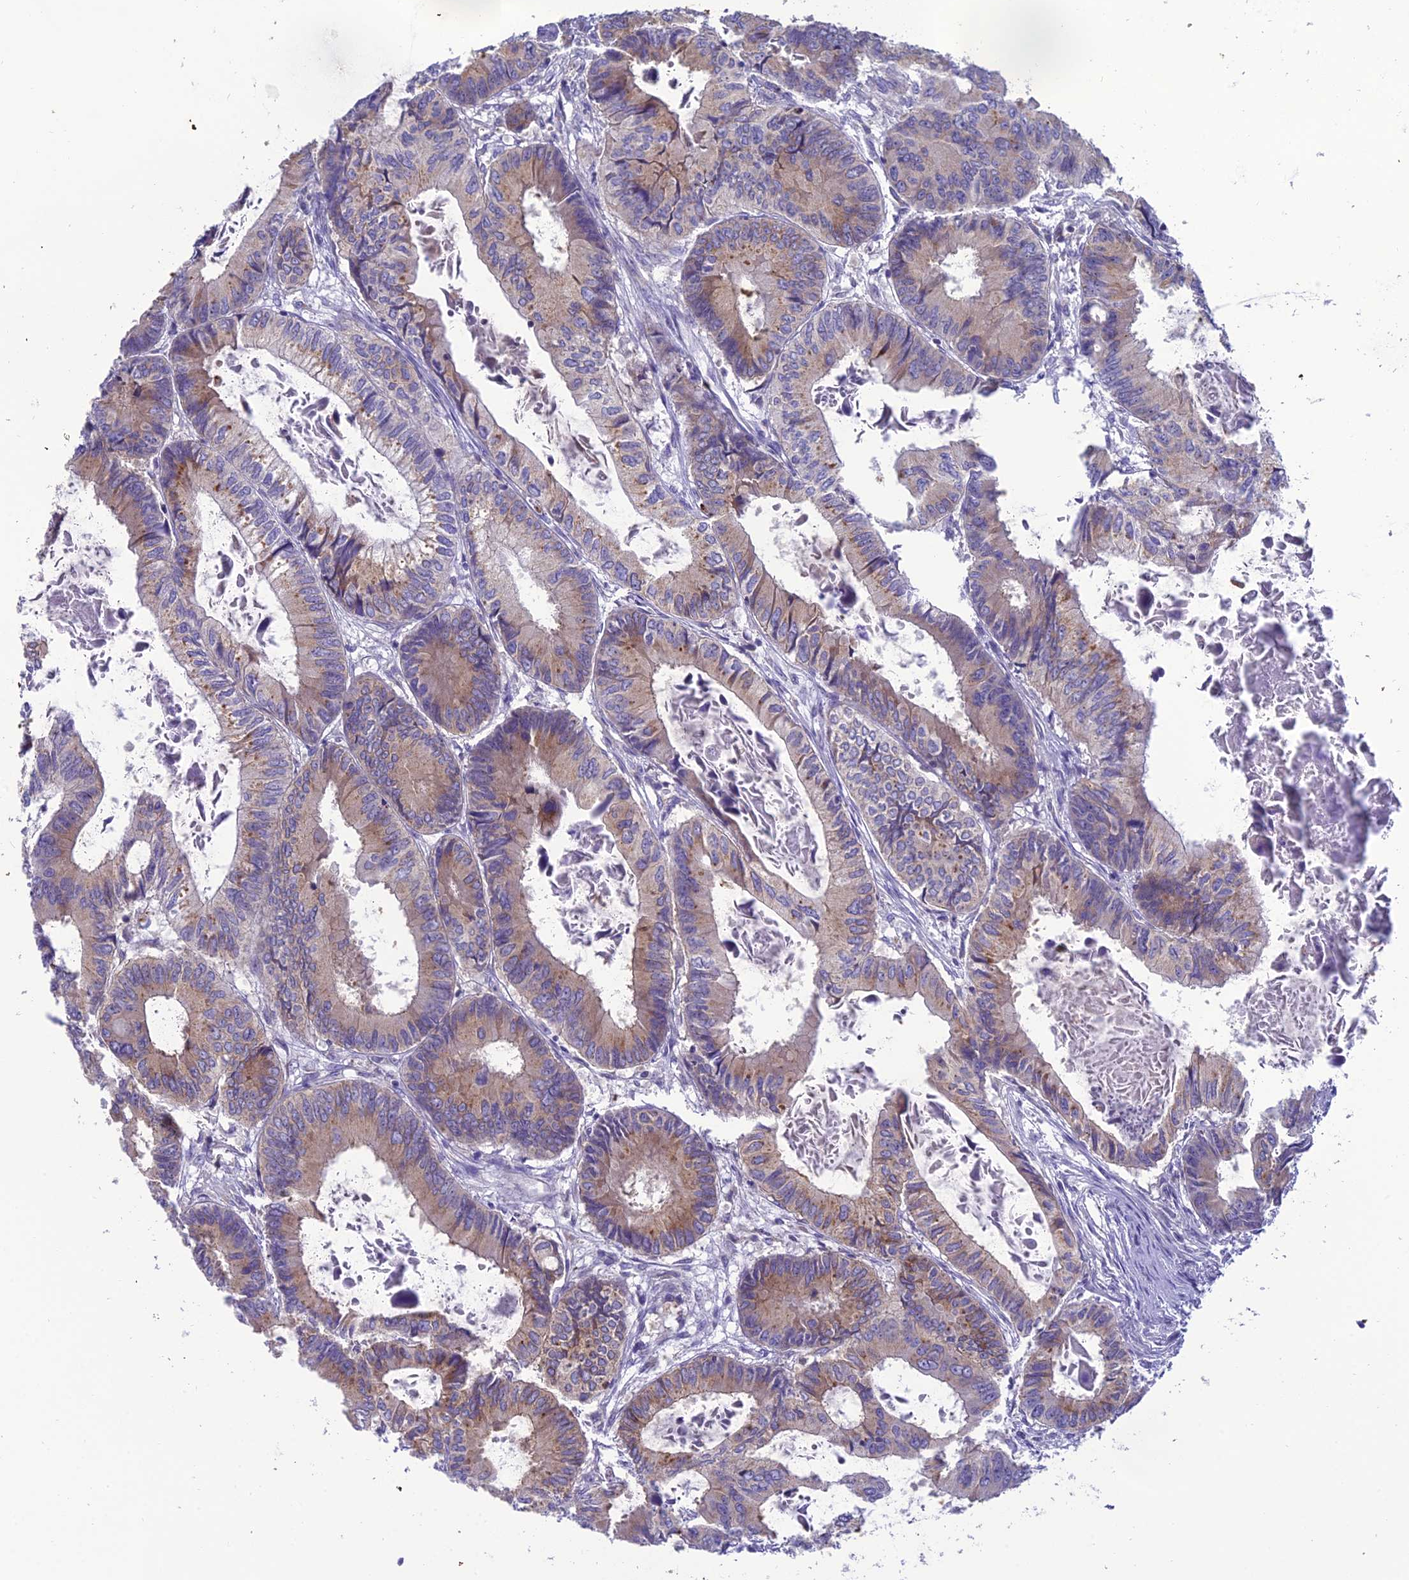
{"staining": {"intensity": "moderate", "quantity": "<25%", "location": "cytoplasmic/membranous"}, "tissue": "colorectal cancer", "cell_type": "Tumor cells", "image_type": "cancer", "snomed": [{"axis": "morphology", "description": "Adenocarcinoma, NOS"}, {"axis": "topography", "description": "Colon"}], "caption": "A high-resolution image shows immunohistochemistry (IHC) staining of colorectal cancer, which demonstrates moderate cytoplasmic/membranous expression in about <25% of tumor cells.", "gene": "GOLPH3", "patient": {"sex": "male", "age": 85}}